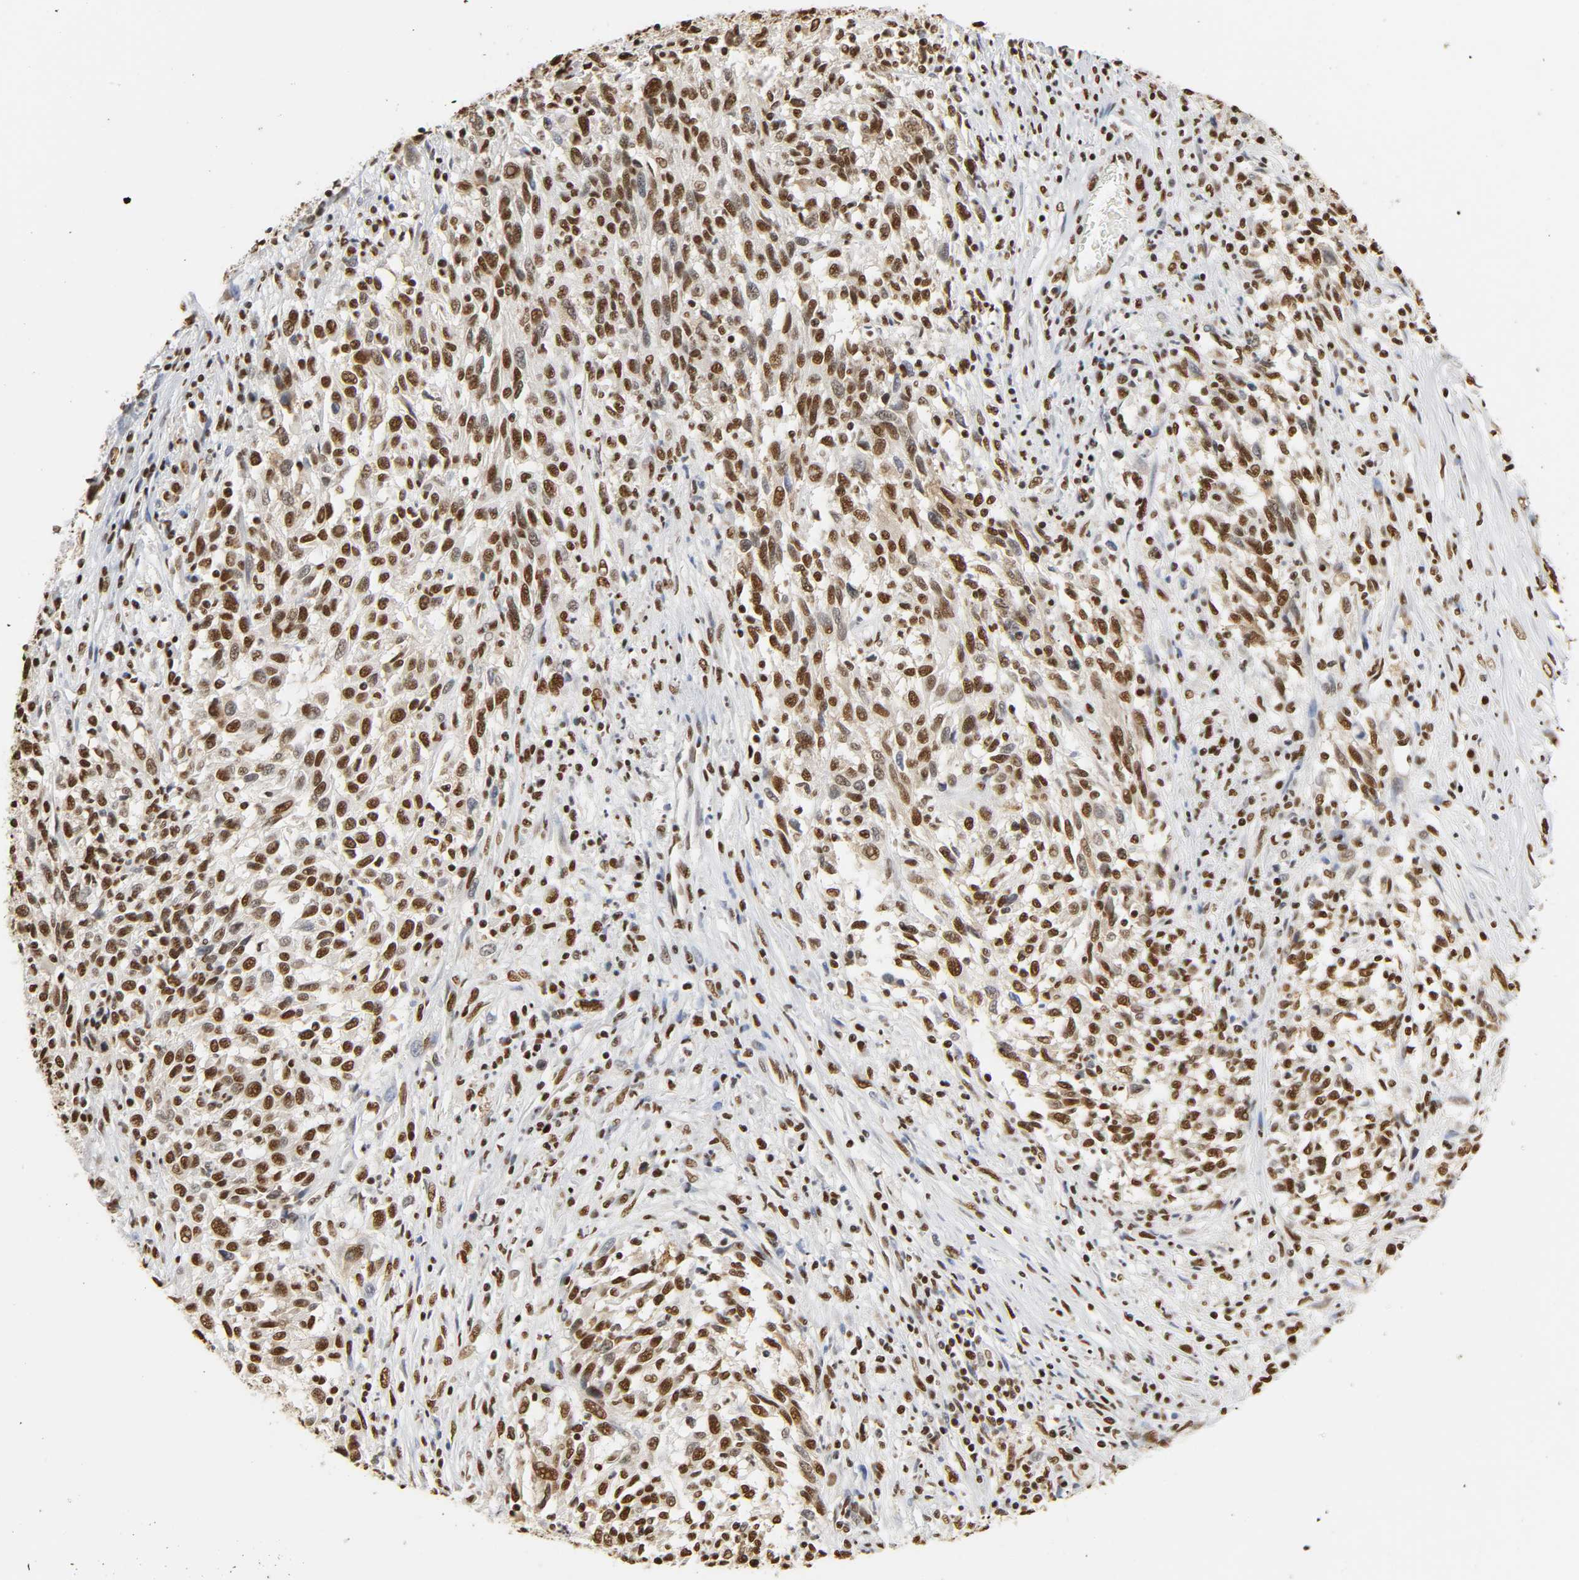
{"staining": {"intensity": "strong", "quantity": ">75%", "location": "nuclear"}, "tissue": "melanoma", "cell_type": "Tumor cells", "image_type": "cancer", "snomed": [{"axis": "morphology", "description": "Malignant melanoma, Metastatic site"}, {"axis": "topography", "description": "Lymph node"}], "caption": "Strong nuclear protein staining is seen in approximately >75% of tumor cells in melanoma.", "gene": "HNRNPC", "patient": {"sex": "male", "age": 61}}